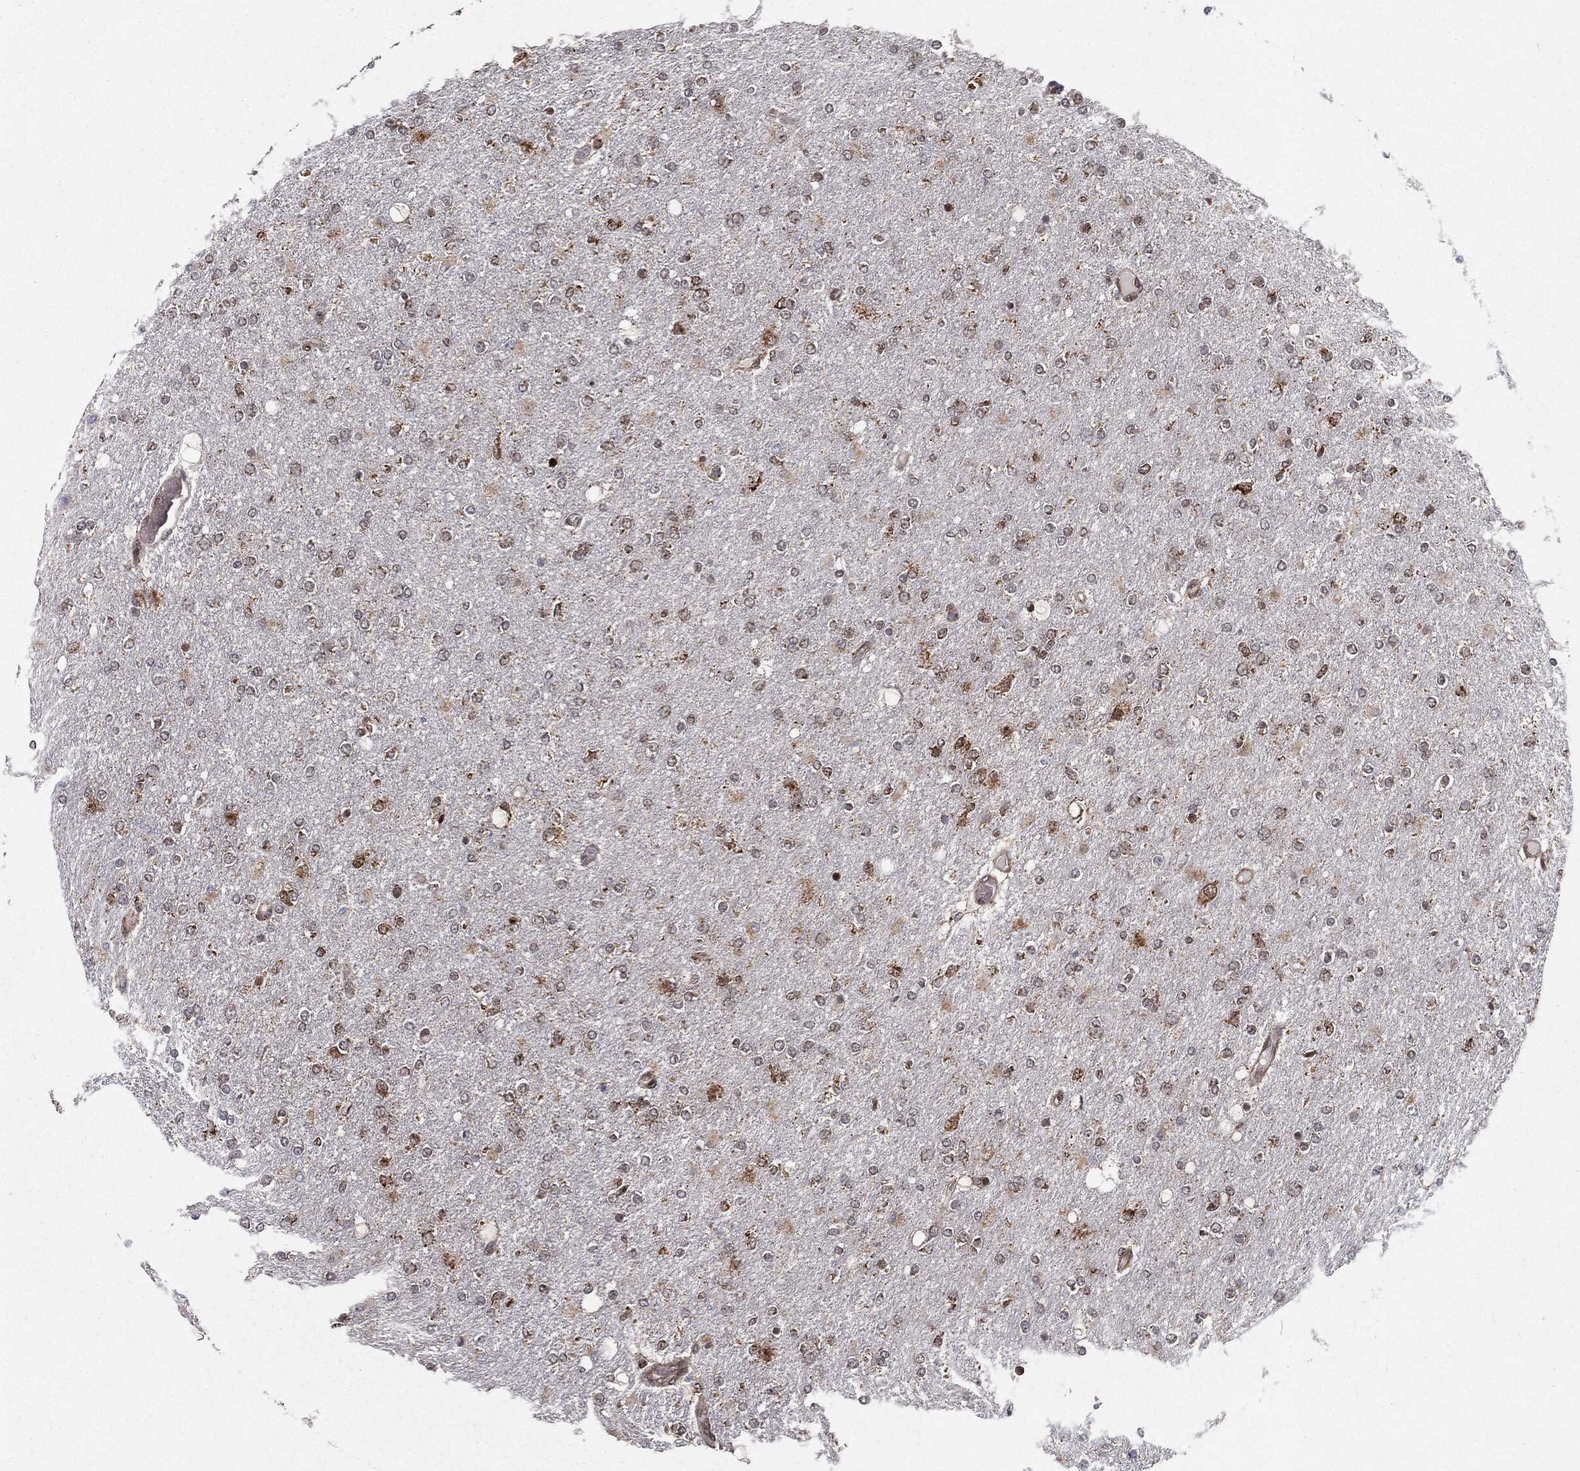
{"staining": {"intensity": "moderate", "quantity": "<25%", "location": "cytoplasmic/membranous"}, "tissue": "glioma", "cell_type": "Tumor cells", "image_type": "cancer", "snomed": [{"axis": "morphology", "description": "Glioma, malignant, High grade"}, {"axis": "topography", "description": "Cerebral cortex"}], "caption": "Brown immunohistochemical staining in malignant high-grade glioma reveals moderate cytoplasmic/membranous positivity in about <25% of tumor cells. The staining was performed using DAB (3,3'-diaminobenzidine), with brown indicating positive protein expression. Nuclei are stained blue with hematoxylin.", "gene": "CHCHD2", "patient": {"sex": "male", "age": 70}}